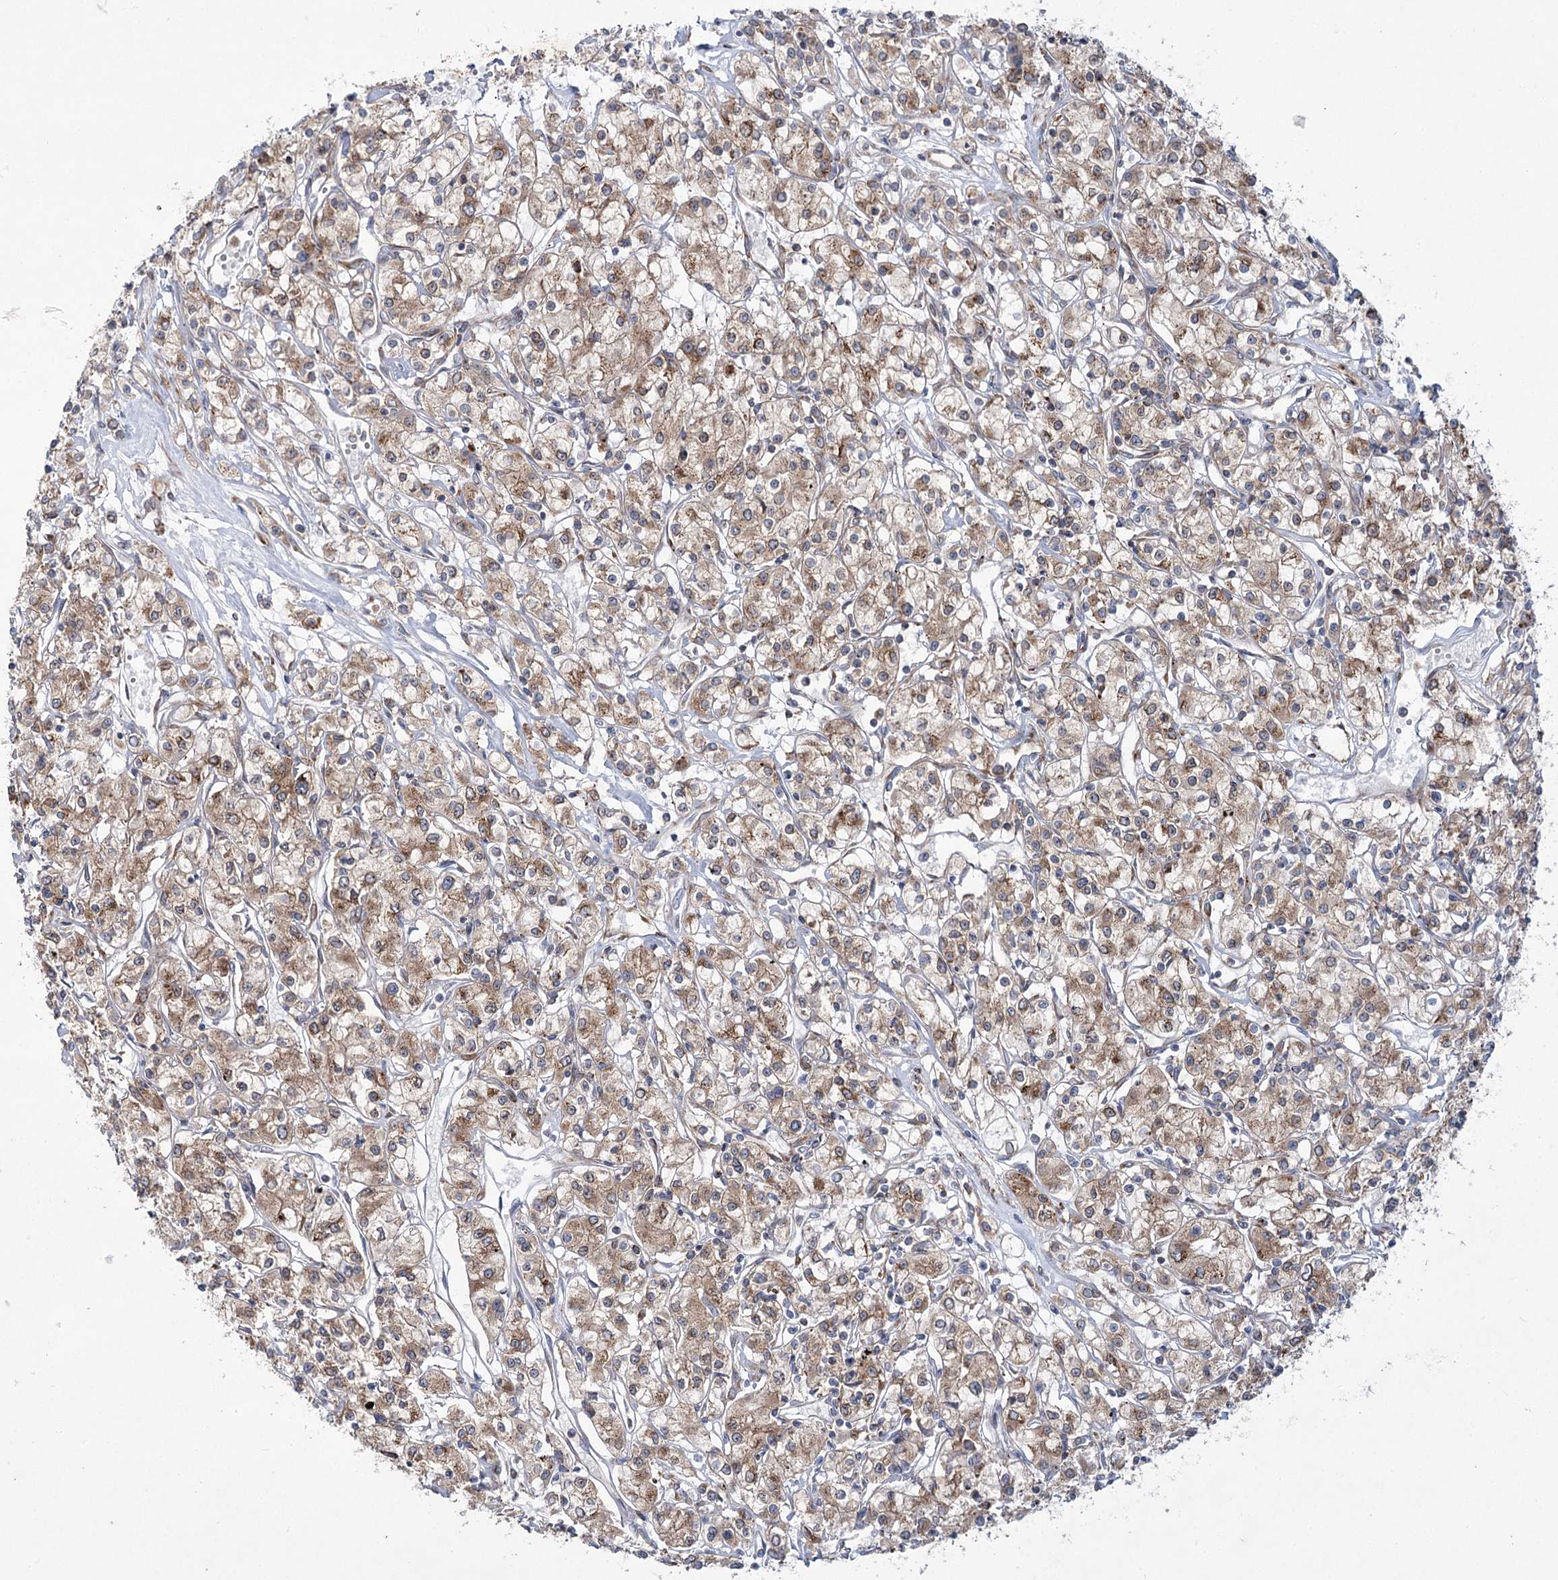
{"staining": {"intensity": "moderate", "quantity": "25%-75%", "location": "cytoplasmic/membranous"}, "tissue": "renal cancer", "cell_type": "Tumor cells", "image_type": "cancer", "snomed": [{"axis": "morphology", "description": "Adenocarcinoma, NOS"}, {"axis": "topography", "description": "Kidney"}], "caption": "Protein expression analysis of human renal cancer reveals moderate cytoplasmic/membranous positivity in about 25%-75% of tumor cells.", "gene": "VWA2", "patient": {"sex": "female", "age": 59}}